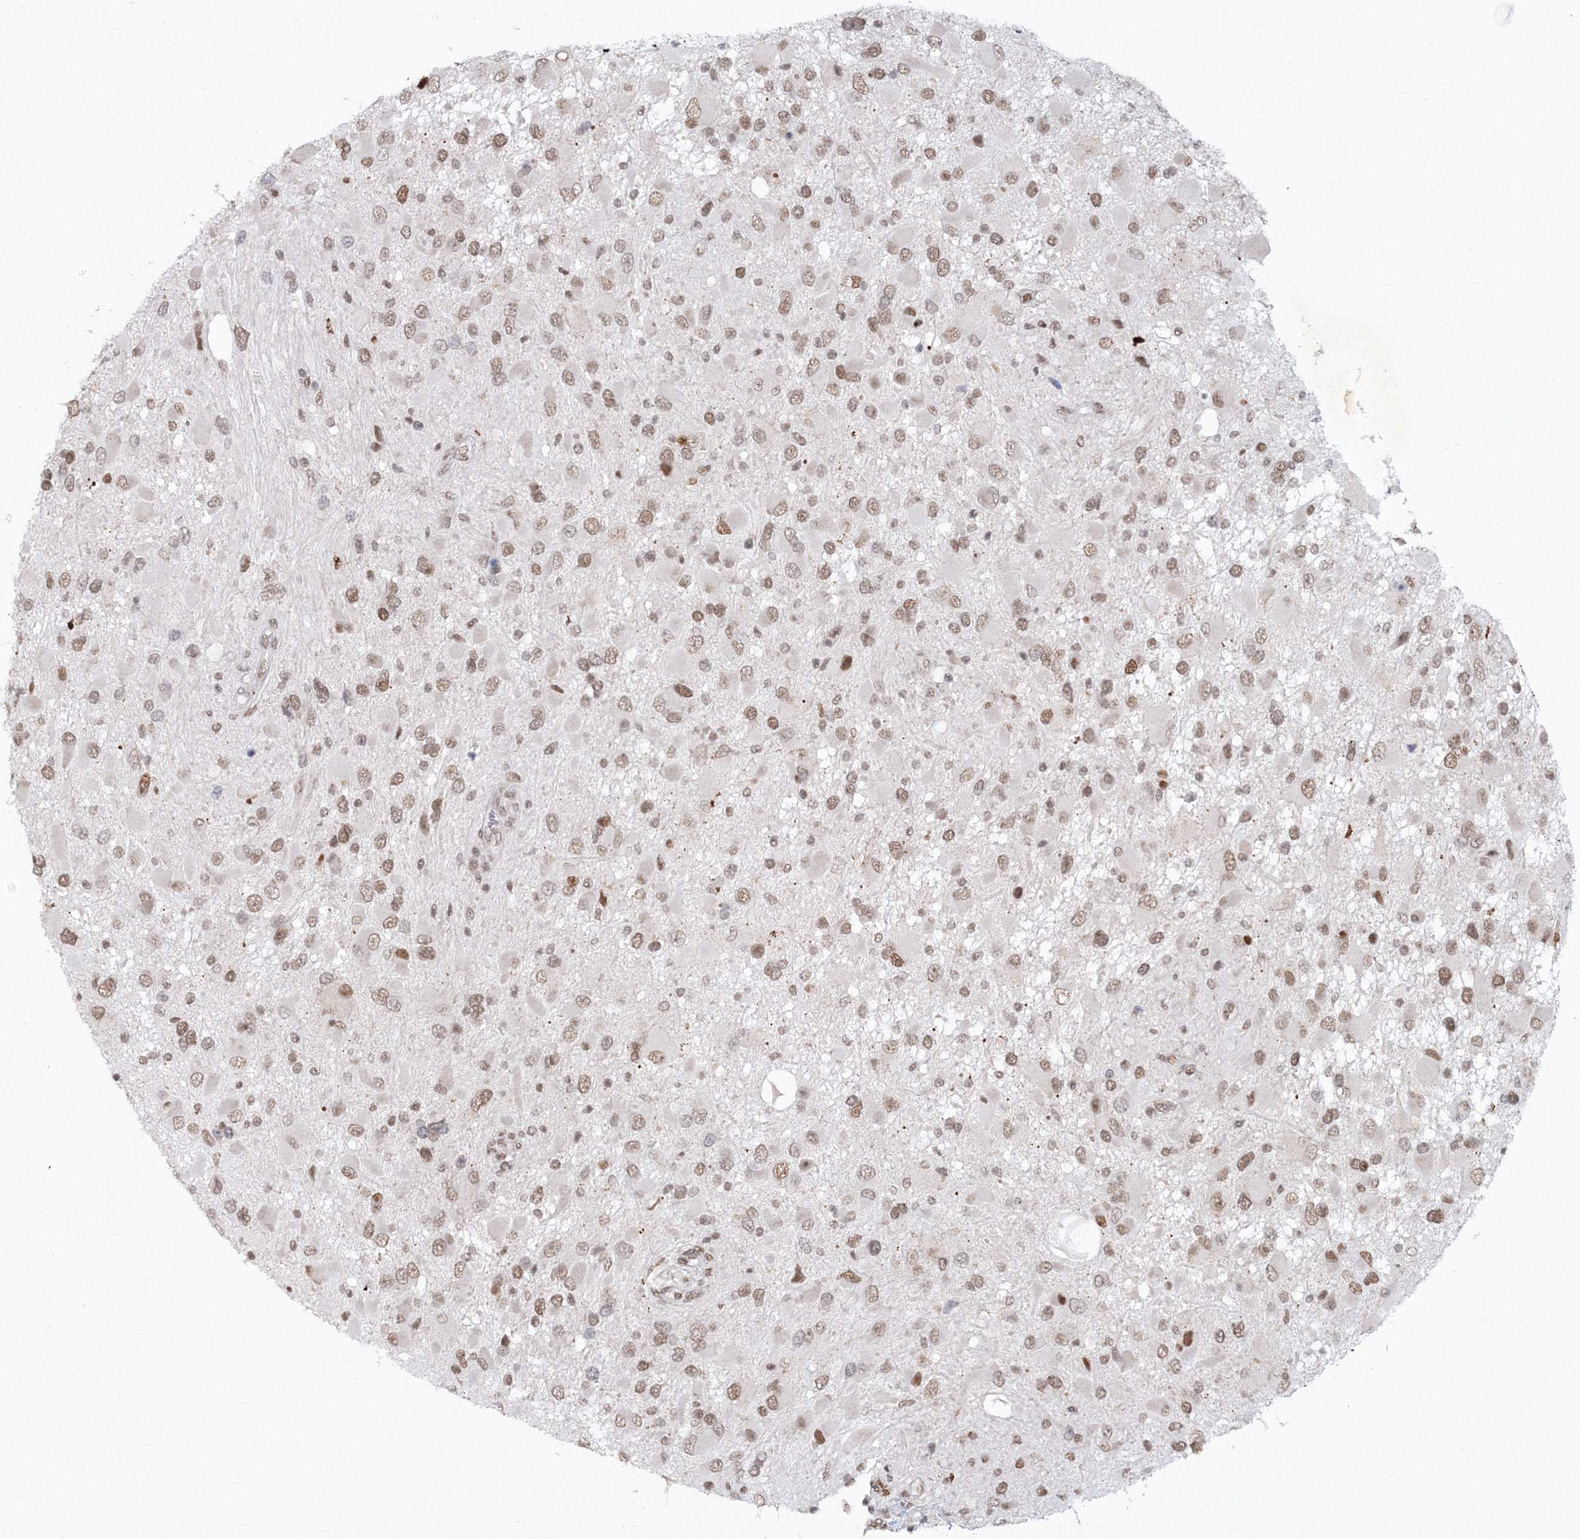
{"staining": {"intensity": "moderate", "quantity": ">75%", "location": "nuclear"}, "tissue": "glioma", "cell_type": "Tumor cells", "image_type": "cancer", "snomed": [{"axis": "morphology", "description": "Glioma, malignant, High grade"}, {"axis": "topography", "description": "Brain"}], "caption": "High-power microscopy captured an immunohistochemistry (IHC) micrograph of high-grade glioma (malignant), revealing moderate nuclear positivity in about >75% of tumor cells.", "gene": "C3orf33", "patient": {"sex": "male", "age": 53}}